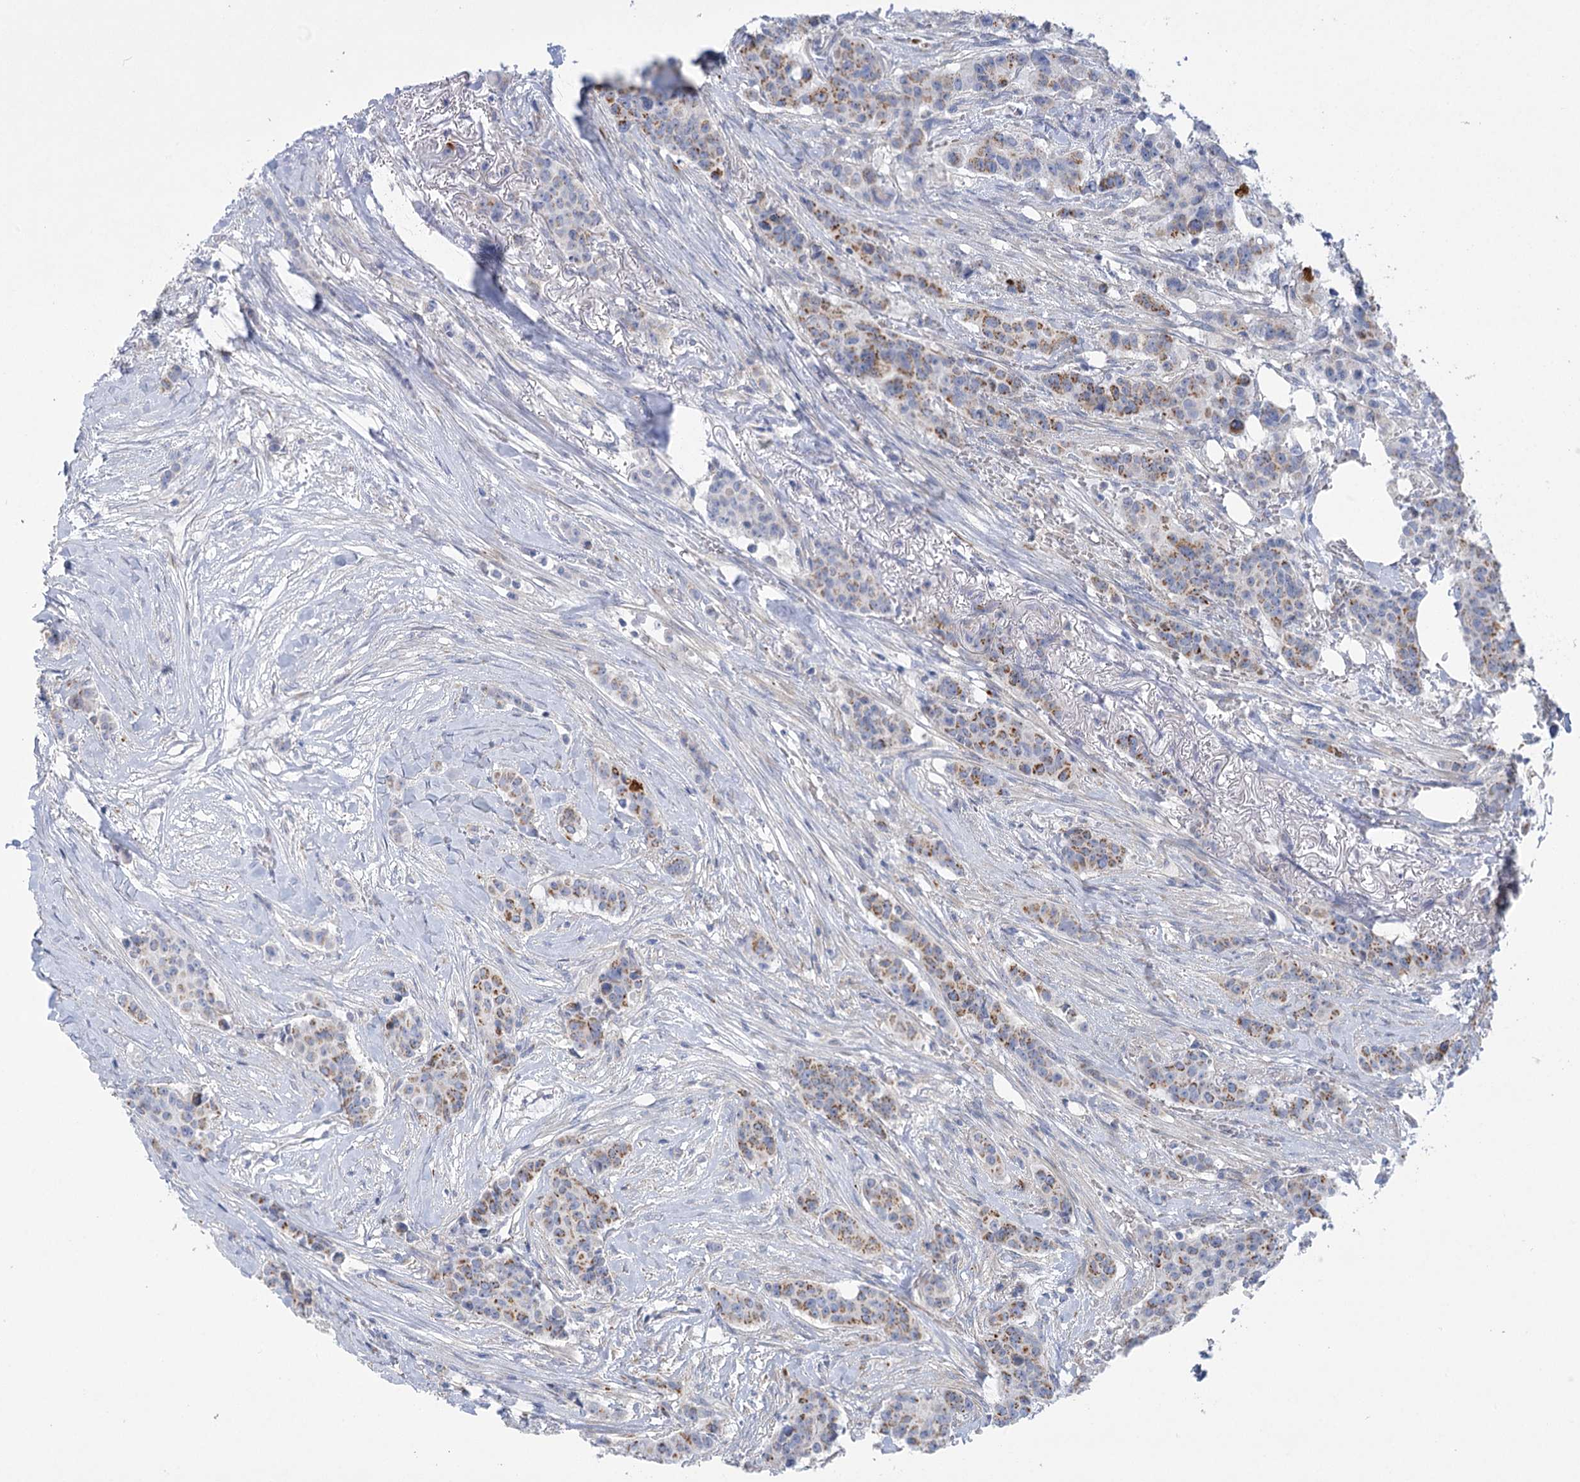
{"staining": {"intensity": "moderate", "quantity": "25%-75%", "location": "cytoplasmic/membranous"}, "tissue": "breast cancer", "cell_type": "Tumor cells", "image_type": "cancer", "snomed": [{"axis": "morphology", "description": "Duct carcinoma"}, {"axis": "topography", "description": "Breast"}], "caption": "Immunohistochemistry image of neoplastic tissue: human breast cancer stained using IHC reveals medium levels of moderate protein expression localized specifically in the cytoplasmic/membranous of tumor cells, appearing as a cytoplasmic/membranous brown color.", "gene": "DHTKD1", "patient": {"sex": "female", "age": 40}}